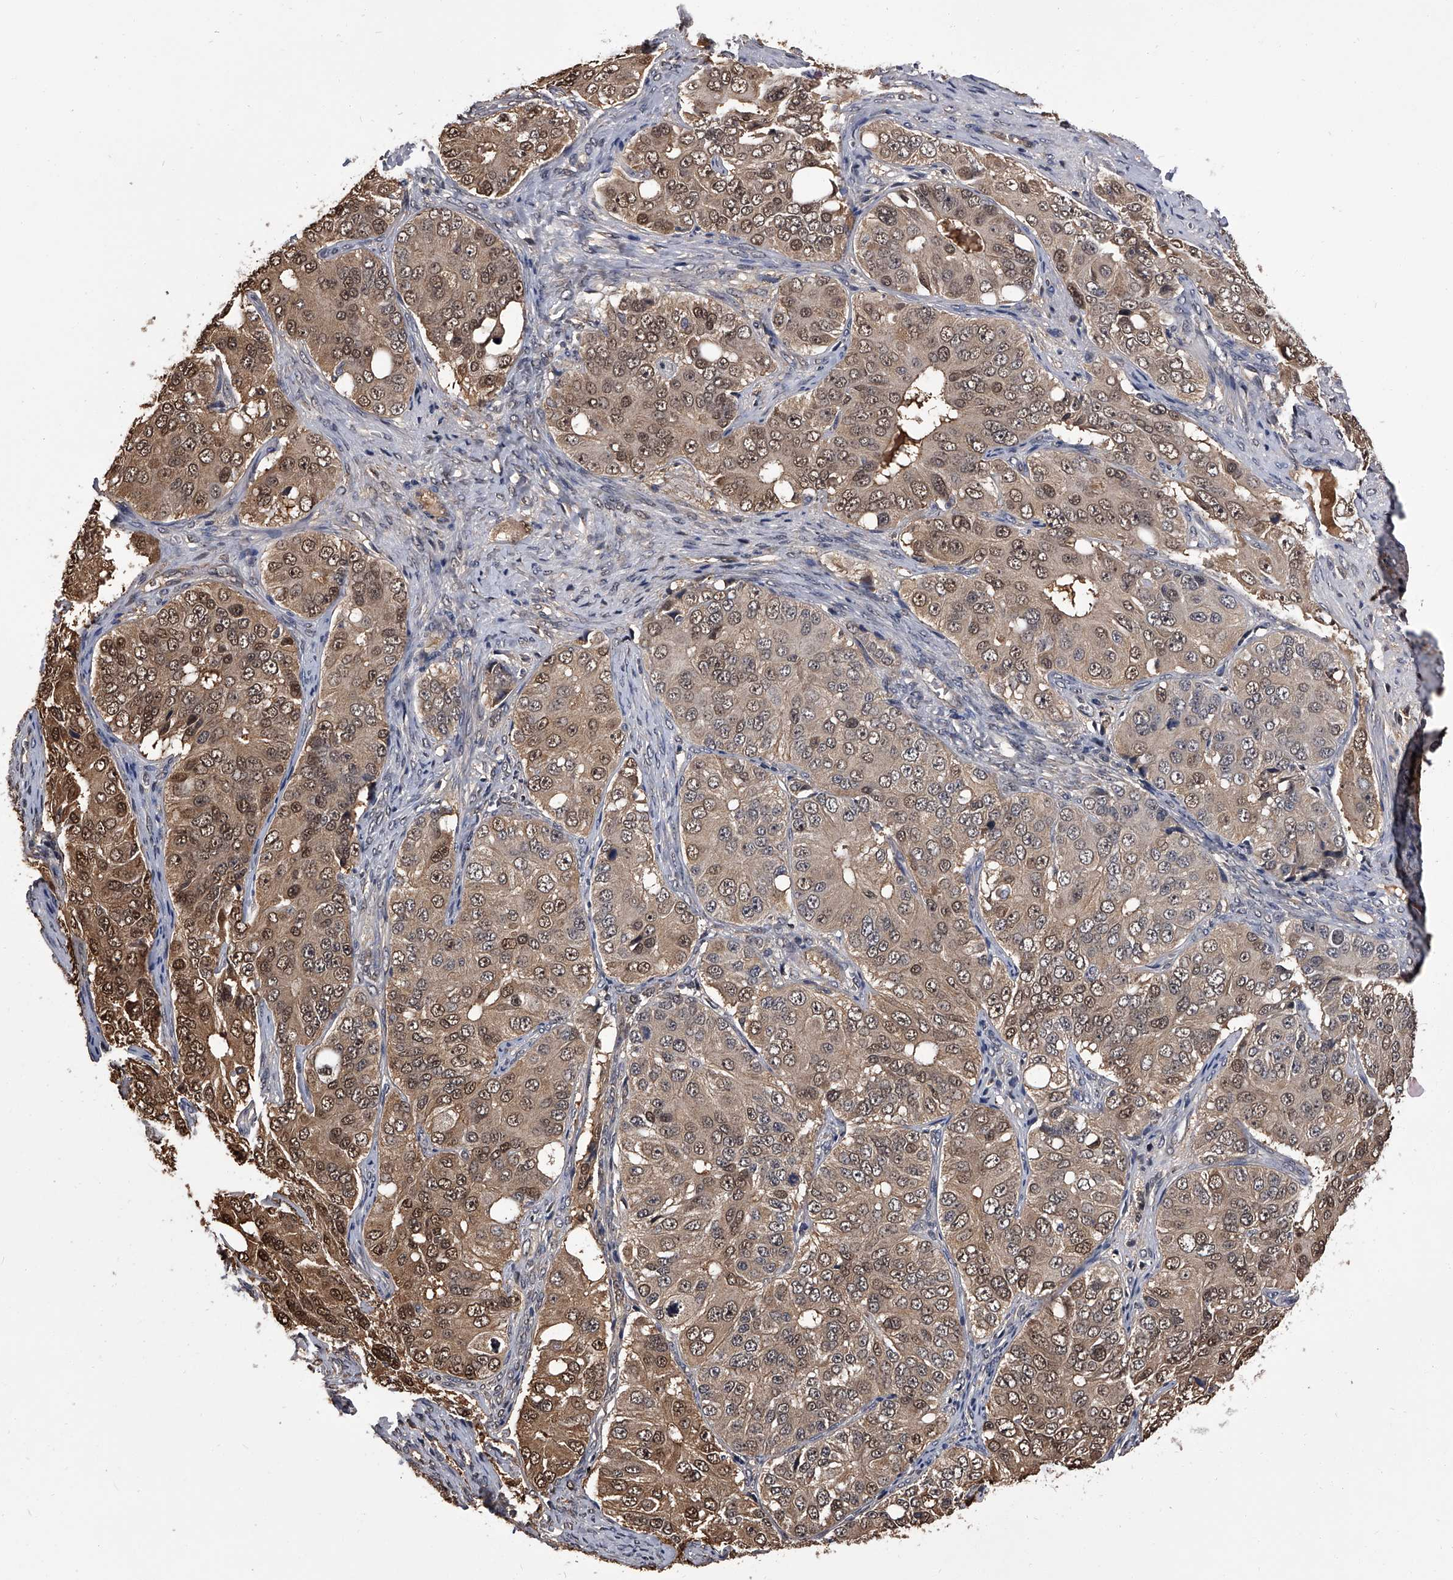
{"staining": {"intensity": "moderate", "quantity": "25%-75%", "location": "cytoplasmic/membranous,nuclear"}, "tissue": "ovarian cancer", "cell_type": "Tumor cells", "image_type": "cancer", "snomed": [{"axis": "morphology", "description": "Carcinoma, endometroid"}, {"axis": "topography", "description": "Ovary"}], "caption": "Protein expression analysis of ovarian cancer displays moderate cytoplasmic/membranous and nuclear positivity in approximately 25%-75% of tumor cells.", "gene": "SLC18B1", "patient": {"sex": "female", "age": 51}}